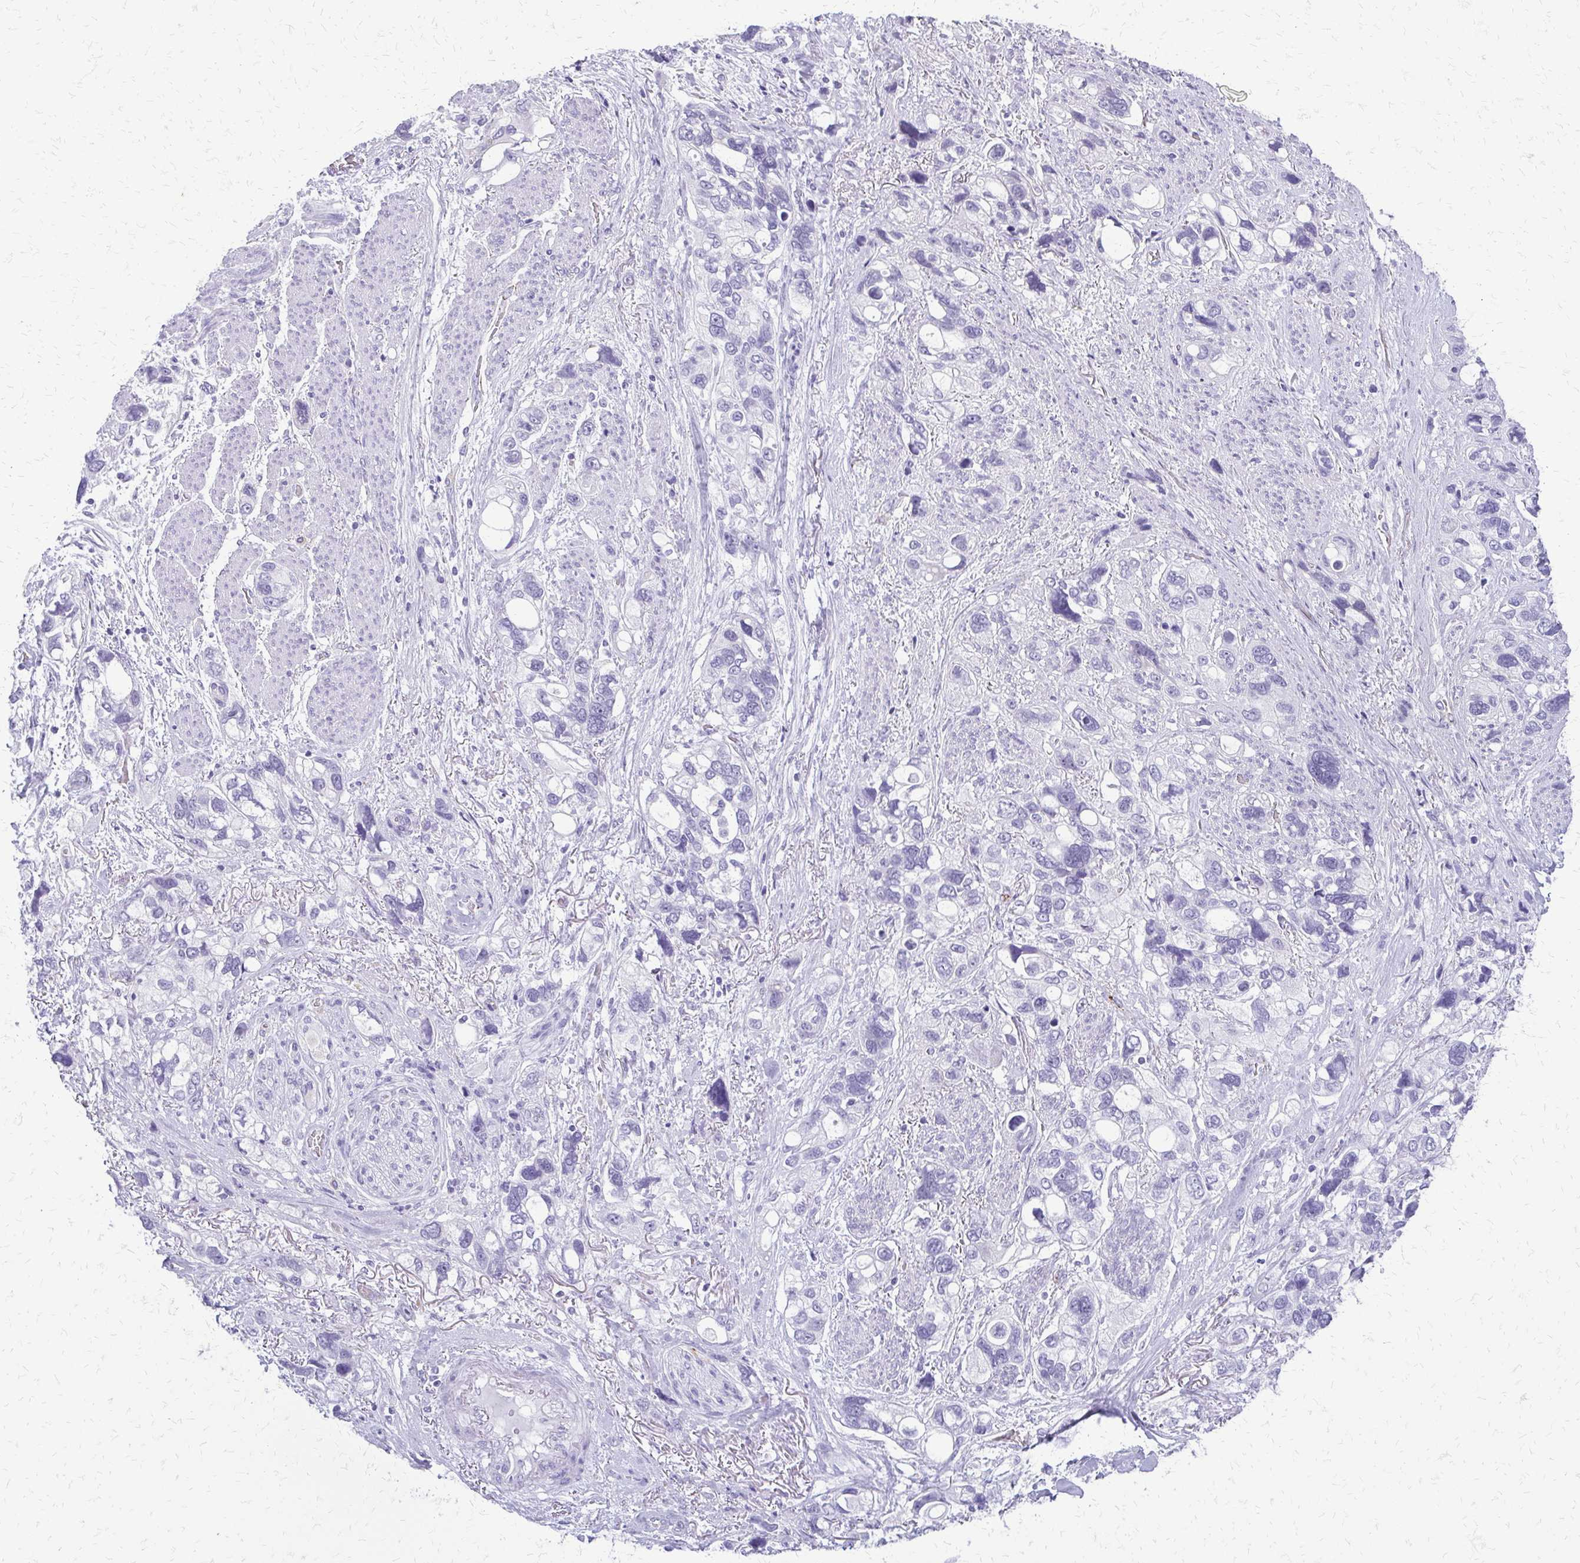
{"staining": {"intensity": "negative", "quantity": "none", "location": "none"}, "tissue": "stomach cancer", "cell_type": "Tumor cells", "image_type": "cancer", "snomed": [{"axis": "morphology", "description": "Adenocarcinoma, NOS"}, {"axis": "topography", "description": "Stomach, upper"}], "caption": "Human stomach cancer (adenocarcinoma) stained for a protein using IHC shows no expression in tumor cells.", "gene": "FAM162B", "patient": {"sex": "female", "age": 81}}